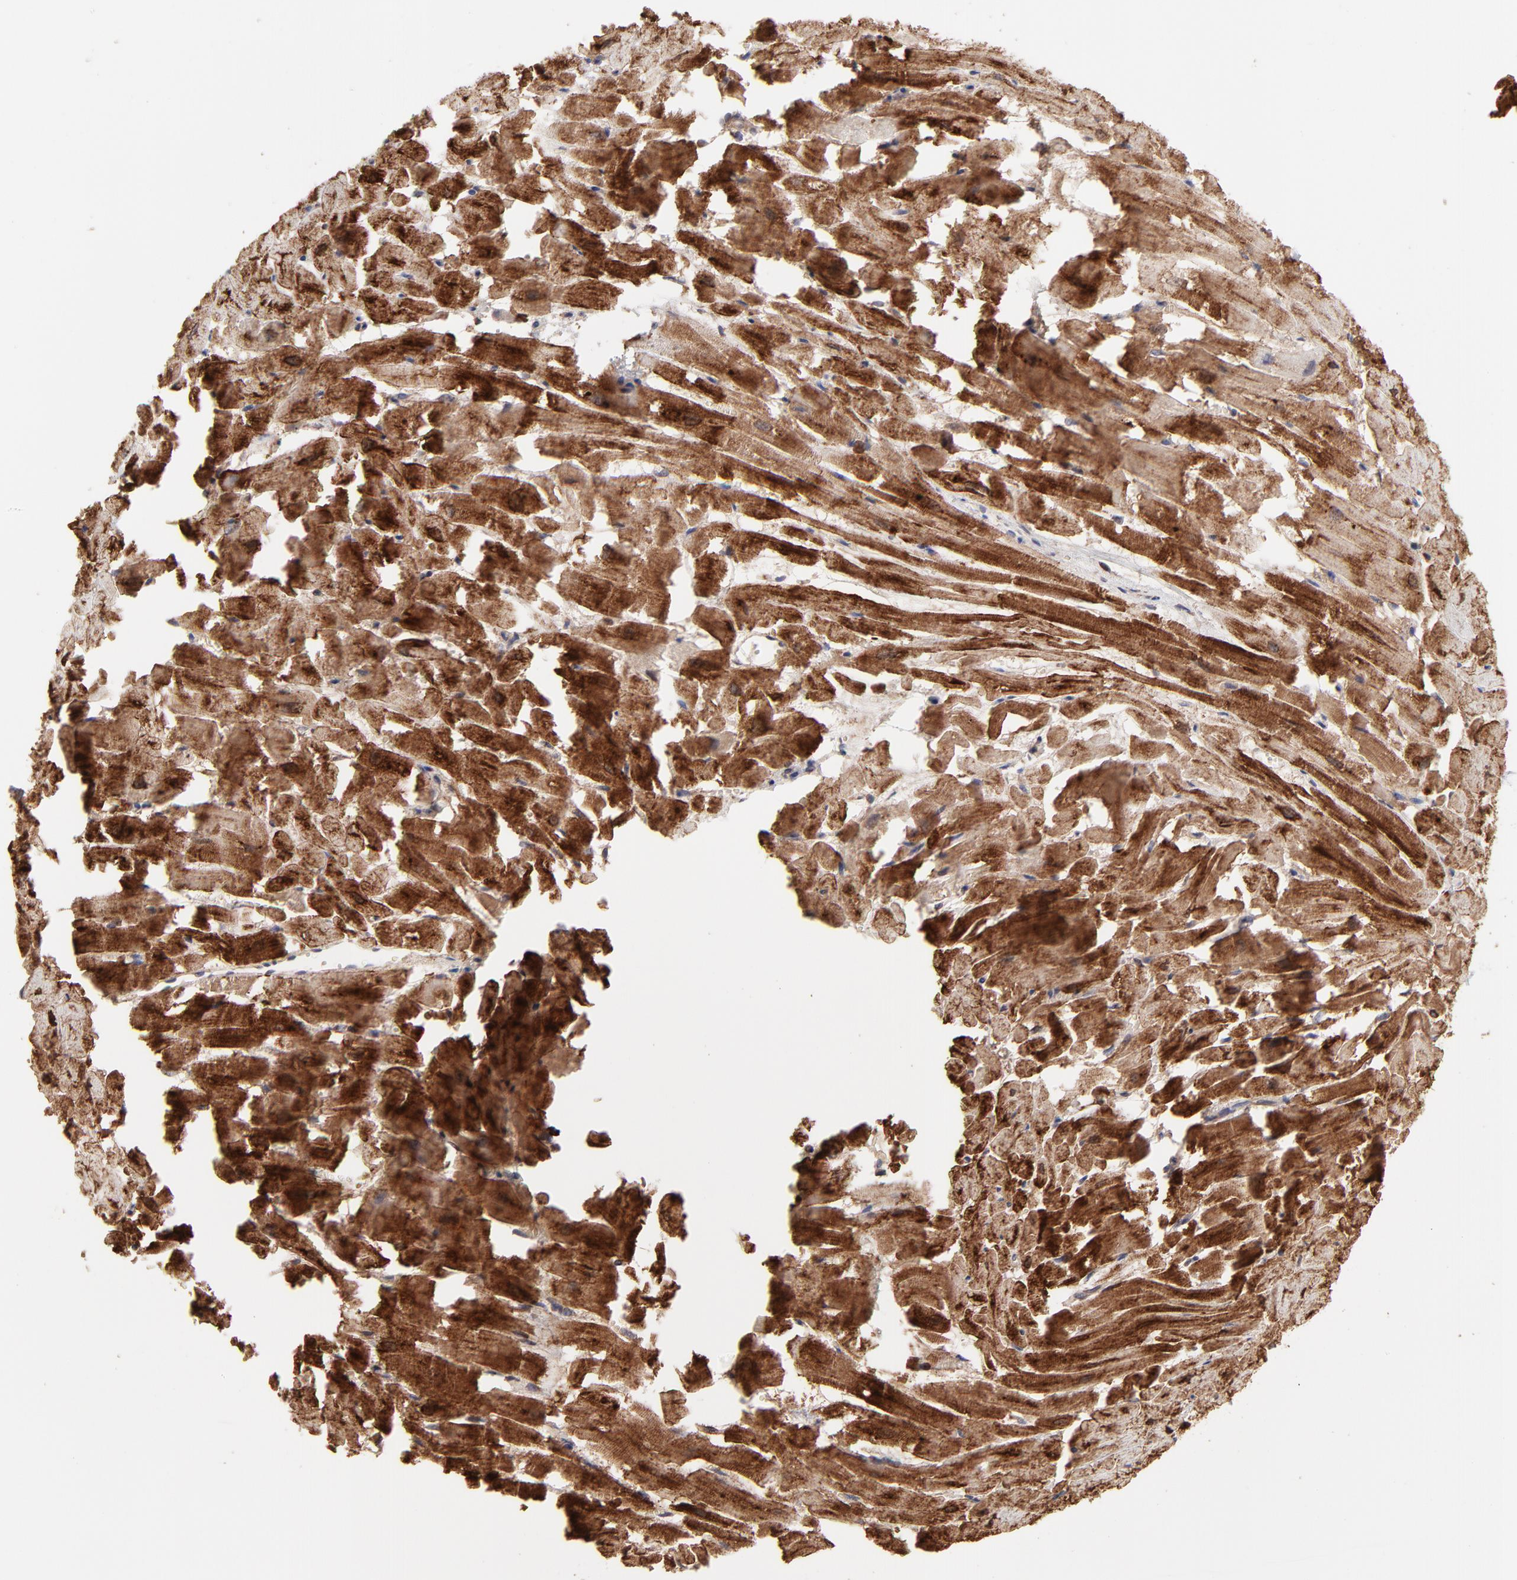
{"staining": {"intensity": "strong", "quantity": "25%-75%", "location": "cytoplasmic/membranous"}, "tissue": "heart muscle", "cell_type": "Cardiomyocytes", "image_type": "normal", "snomed": [{"axis": "morphology", "description": "Normal tissue, NOS"}, {"axis": "topography", "description": "Heart"}], "caption": "This histopathology image shows IHC staining of unremarkable human heart muscle, with high strong cytoplasmic/membranous staining in about 25%-75% of cardiomyocytes.", "gene": "PFKM", "patient": {"sex": "female", "age": 19}}